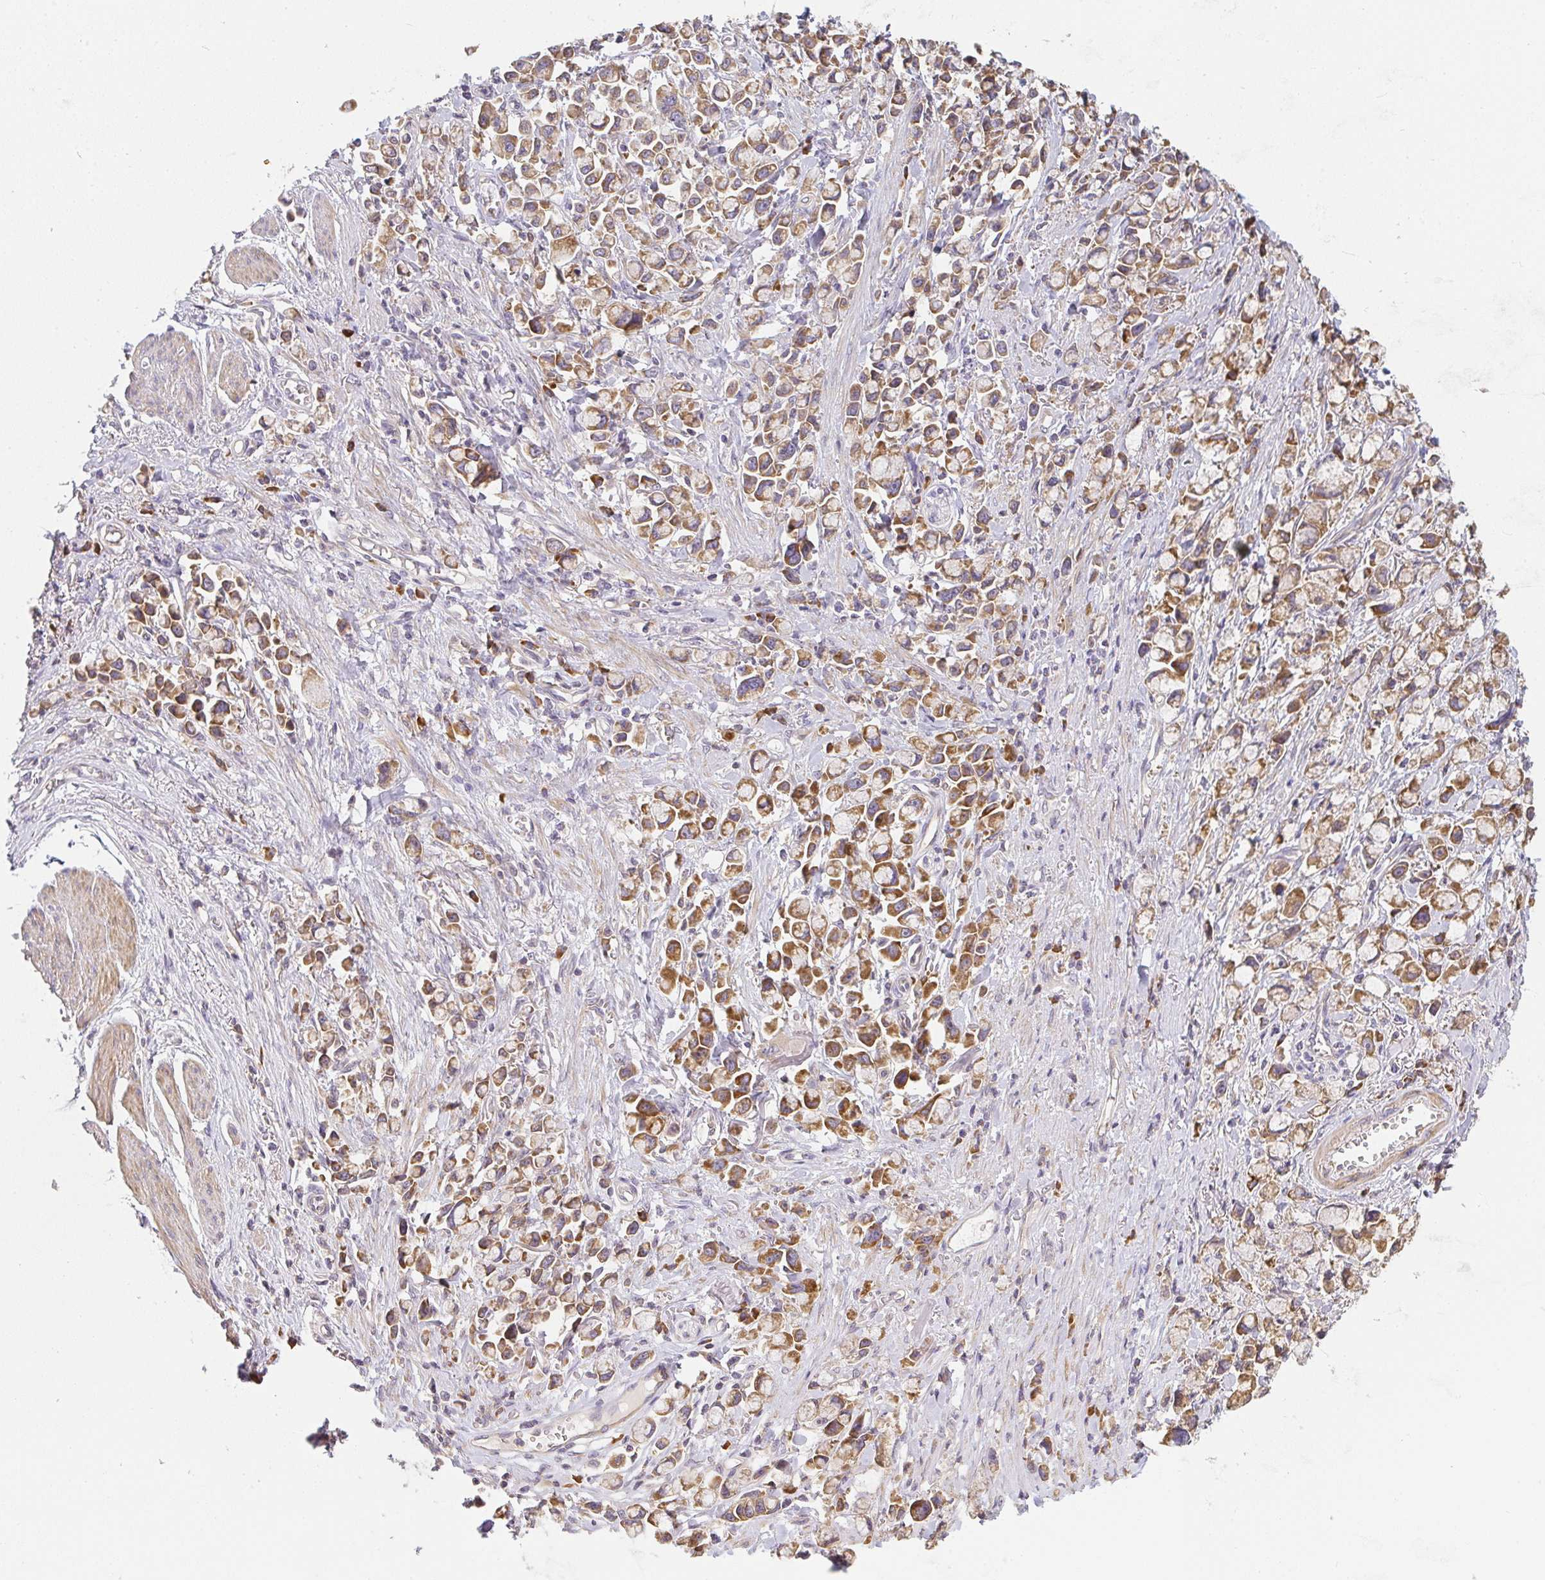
{"staining": {"intensity": "moderate", "quantity": ">75%", "location": "cytoplasmic/membranous"}, "tissue": "stomach cancer", "cell_type": "Tumor cells", "image_type": "cancer", "snomed": [{"axis": "morphology", "description": "Adenocarcinoma, NOS"}, {"axis": "topography", "description": "Stomach"}], "caption": "High-magnification brightfield microscopy of stomach cancer stained with DAB (brown) and counterstained with hematoxylin (blue). tumor cells exhibit moderate cytoplasmic/membranous staining is seen in approximately>75% of cells. Using DAB (3,3'-diaminobenzidine) (brown) and hematoxylin (blue) stains, captured at high magnification using brightfield microscopy.", "gene": "SLC35B3", "patient": {"sex": "female", "age": 81}}